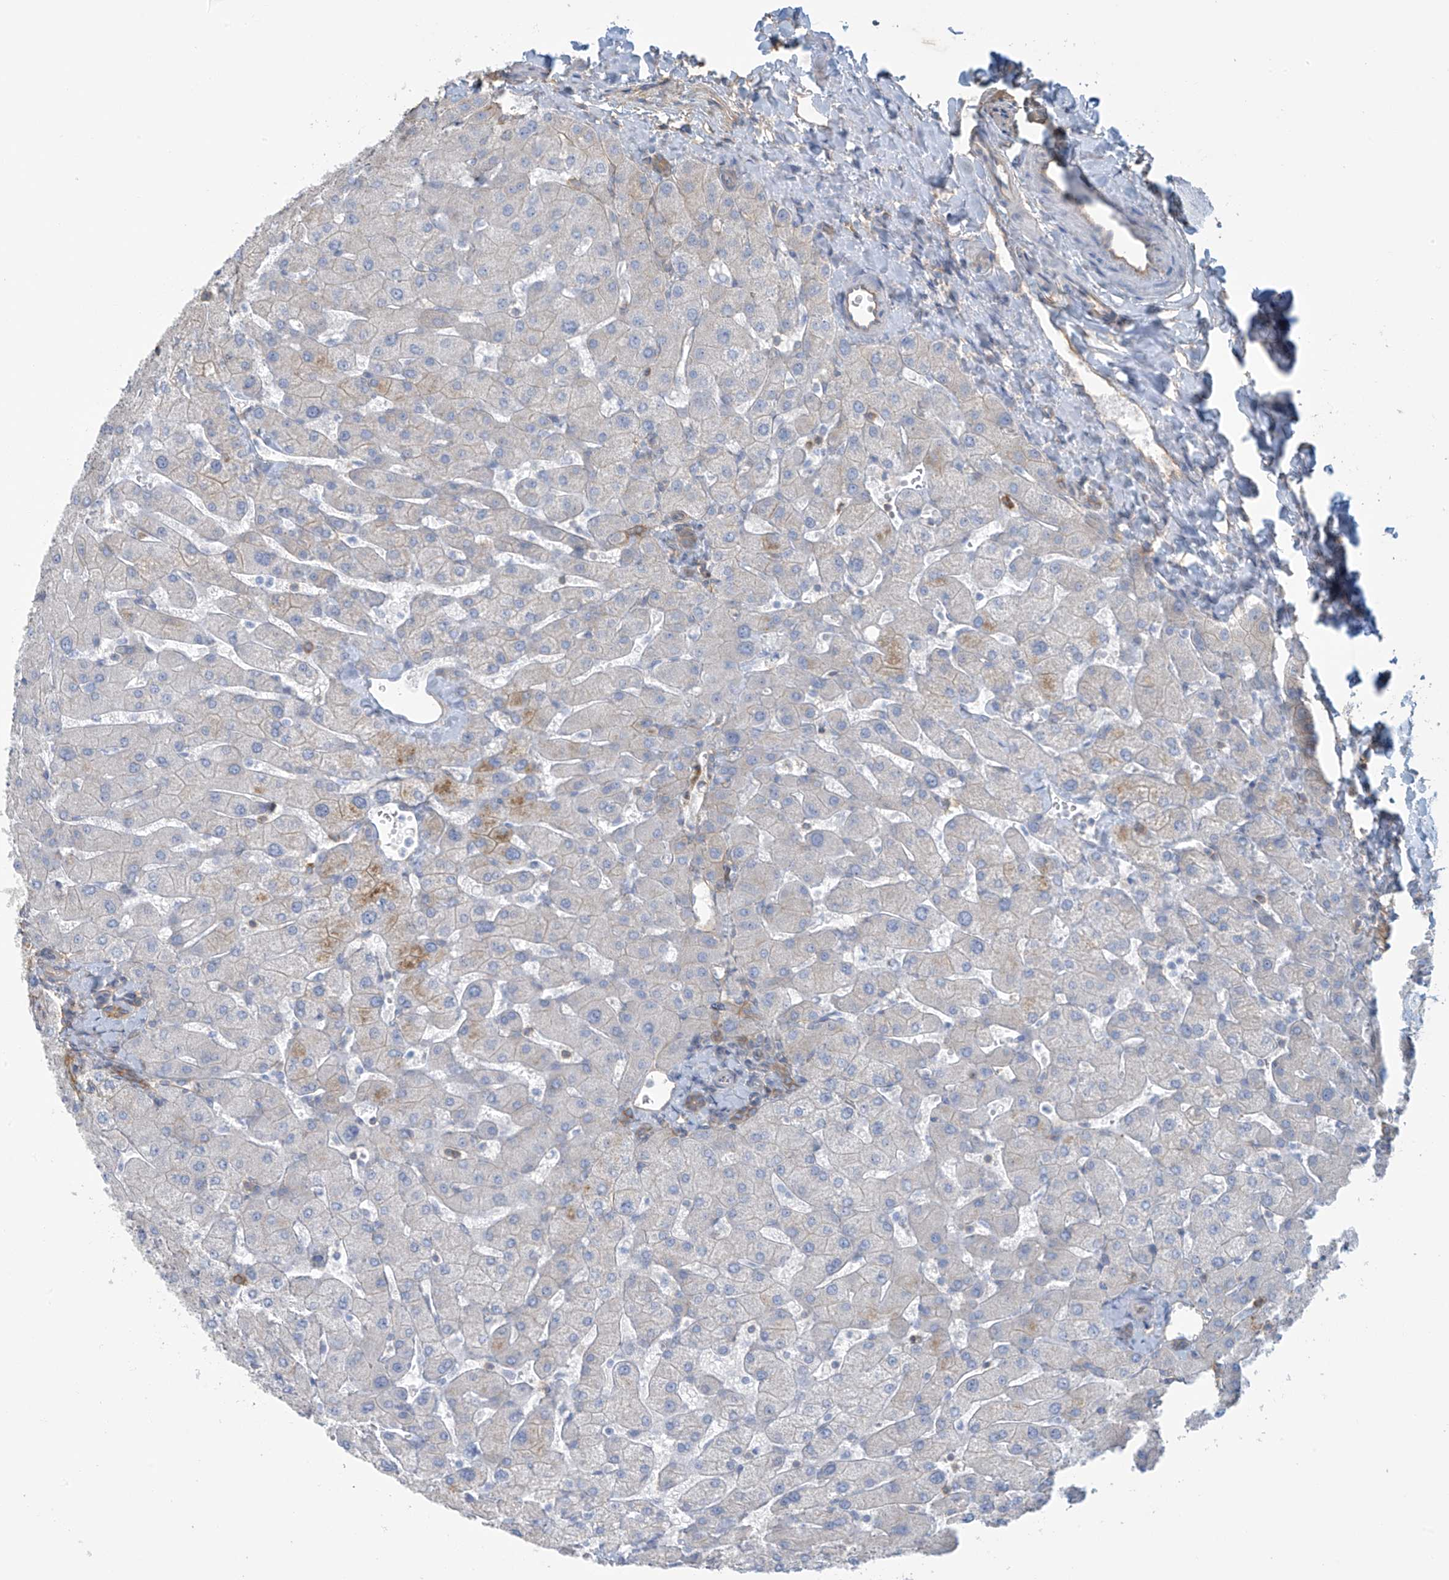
{"staining": {"intensity": "negative", "quantity": "none", "location": "none"}, "tissue": "liver", "cell_type": "Cholangiocytes", "image_type": "normal", "snomed": [{"axis": "morphology", "description": "Normal tissue, NOS"}, {"axis": "topography", "description": "Liver"}], "caption": "This image is of benign liver stained with IHC to label a protein in brown with the nuclei are counter-stained blue. There is no staining in cholangiocytes. (DAB immunohistochemistry (IHC), high magnification).", "gene": "ZNF846", "patient": {"sex": "male", "age": 55}}